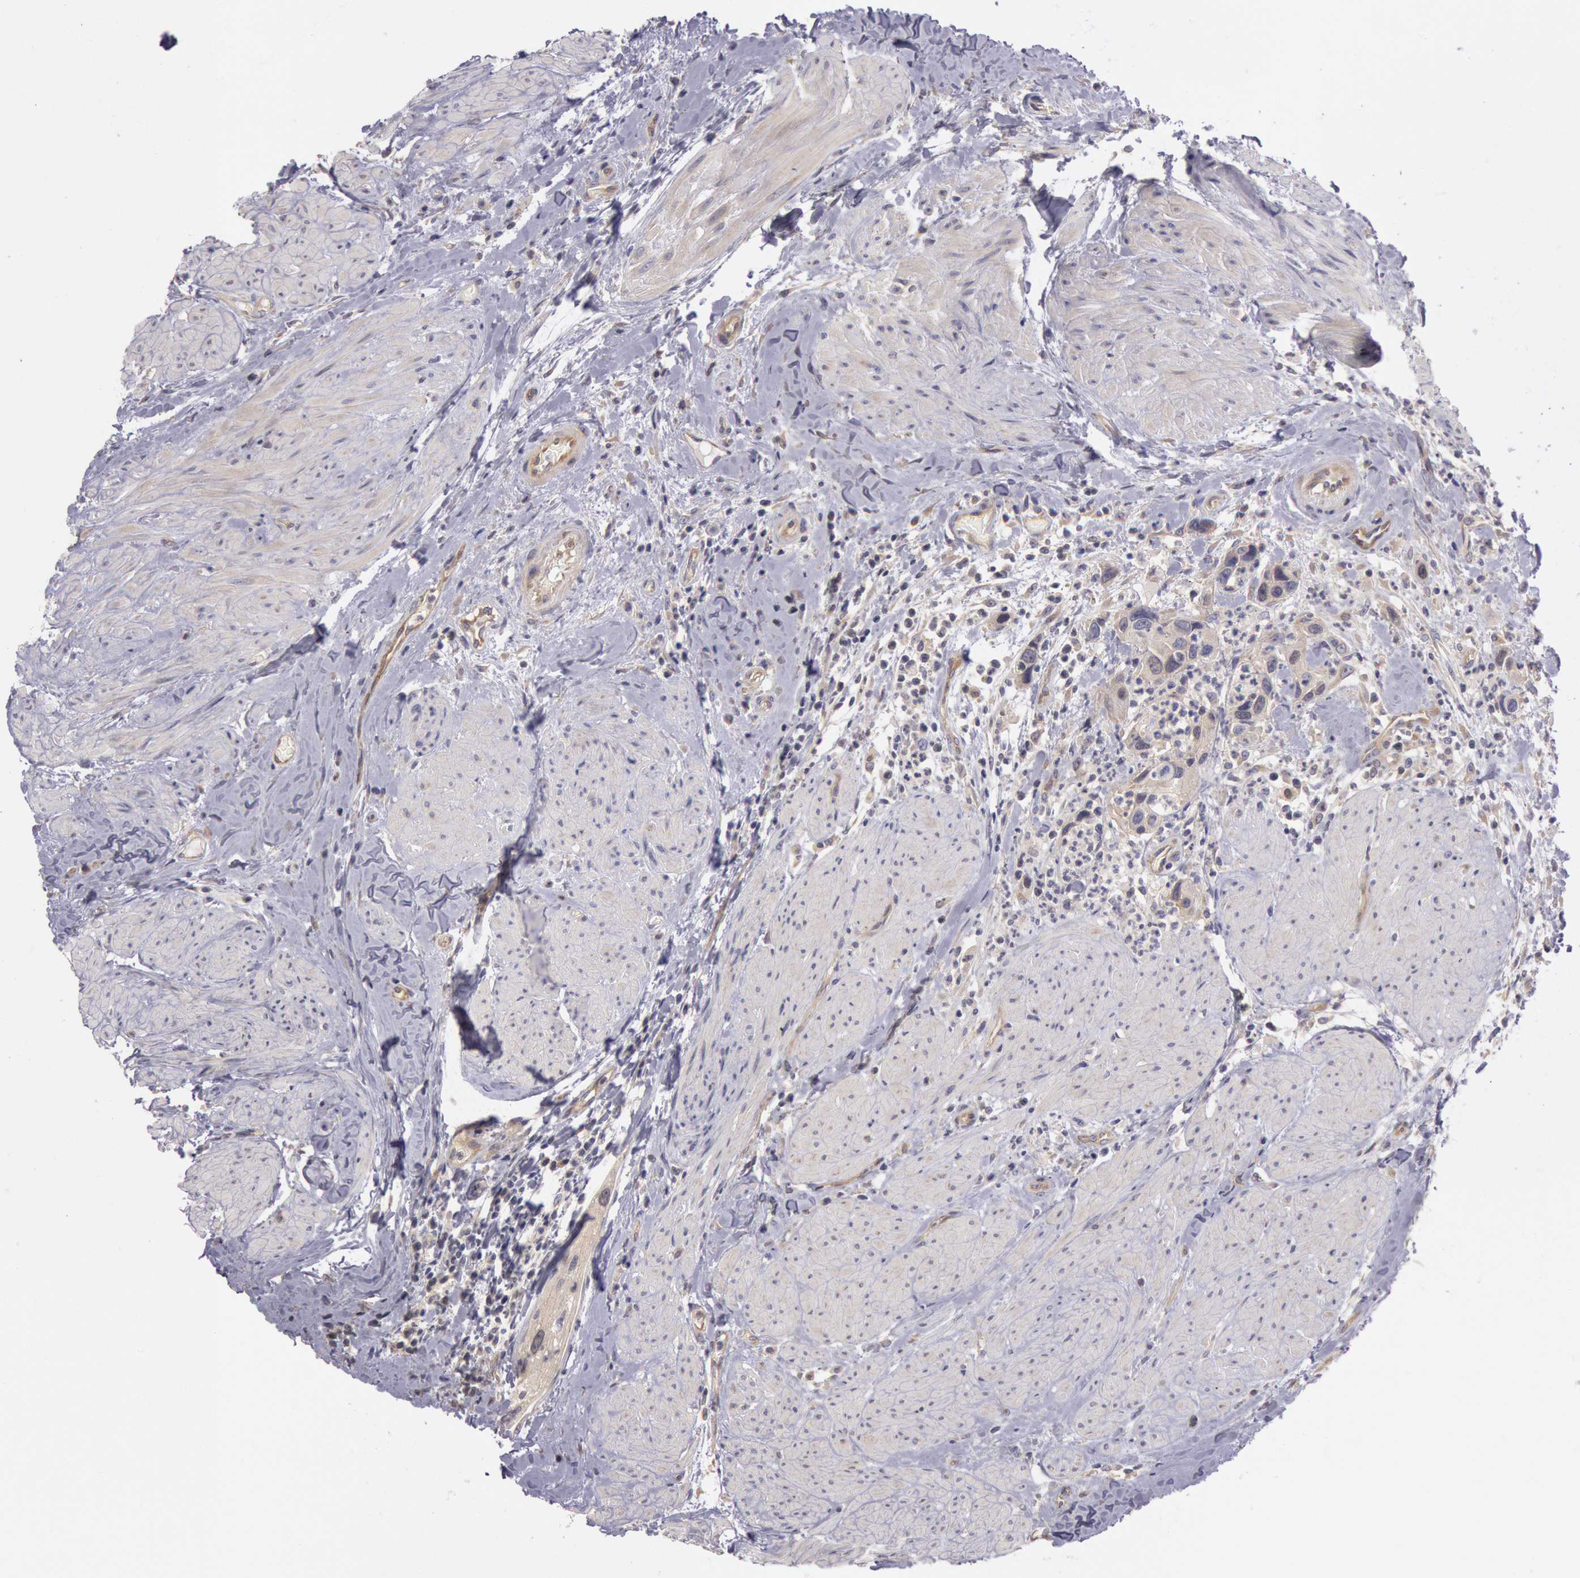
{"staining": {"intensity": "negative", "quantity": "none", "location": "none"}, "tissue": "urothelial cancer", "cell_type": "Tumor cells", "image_type": "cancer", "snomed": [{"axis": "morphology", "description": "Urothelial carcinoma, High grade"}, {"axis": "topography", "description": "Urinary bladder"}], "caption": "A high-resolution micrograph shows immunohistochemistry staining of urothelial cancer, which reveals no significant expression in tumor cells.", "gene": "AMOTL1", "patient": {"sex": "male", "age": 66}}